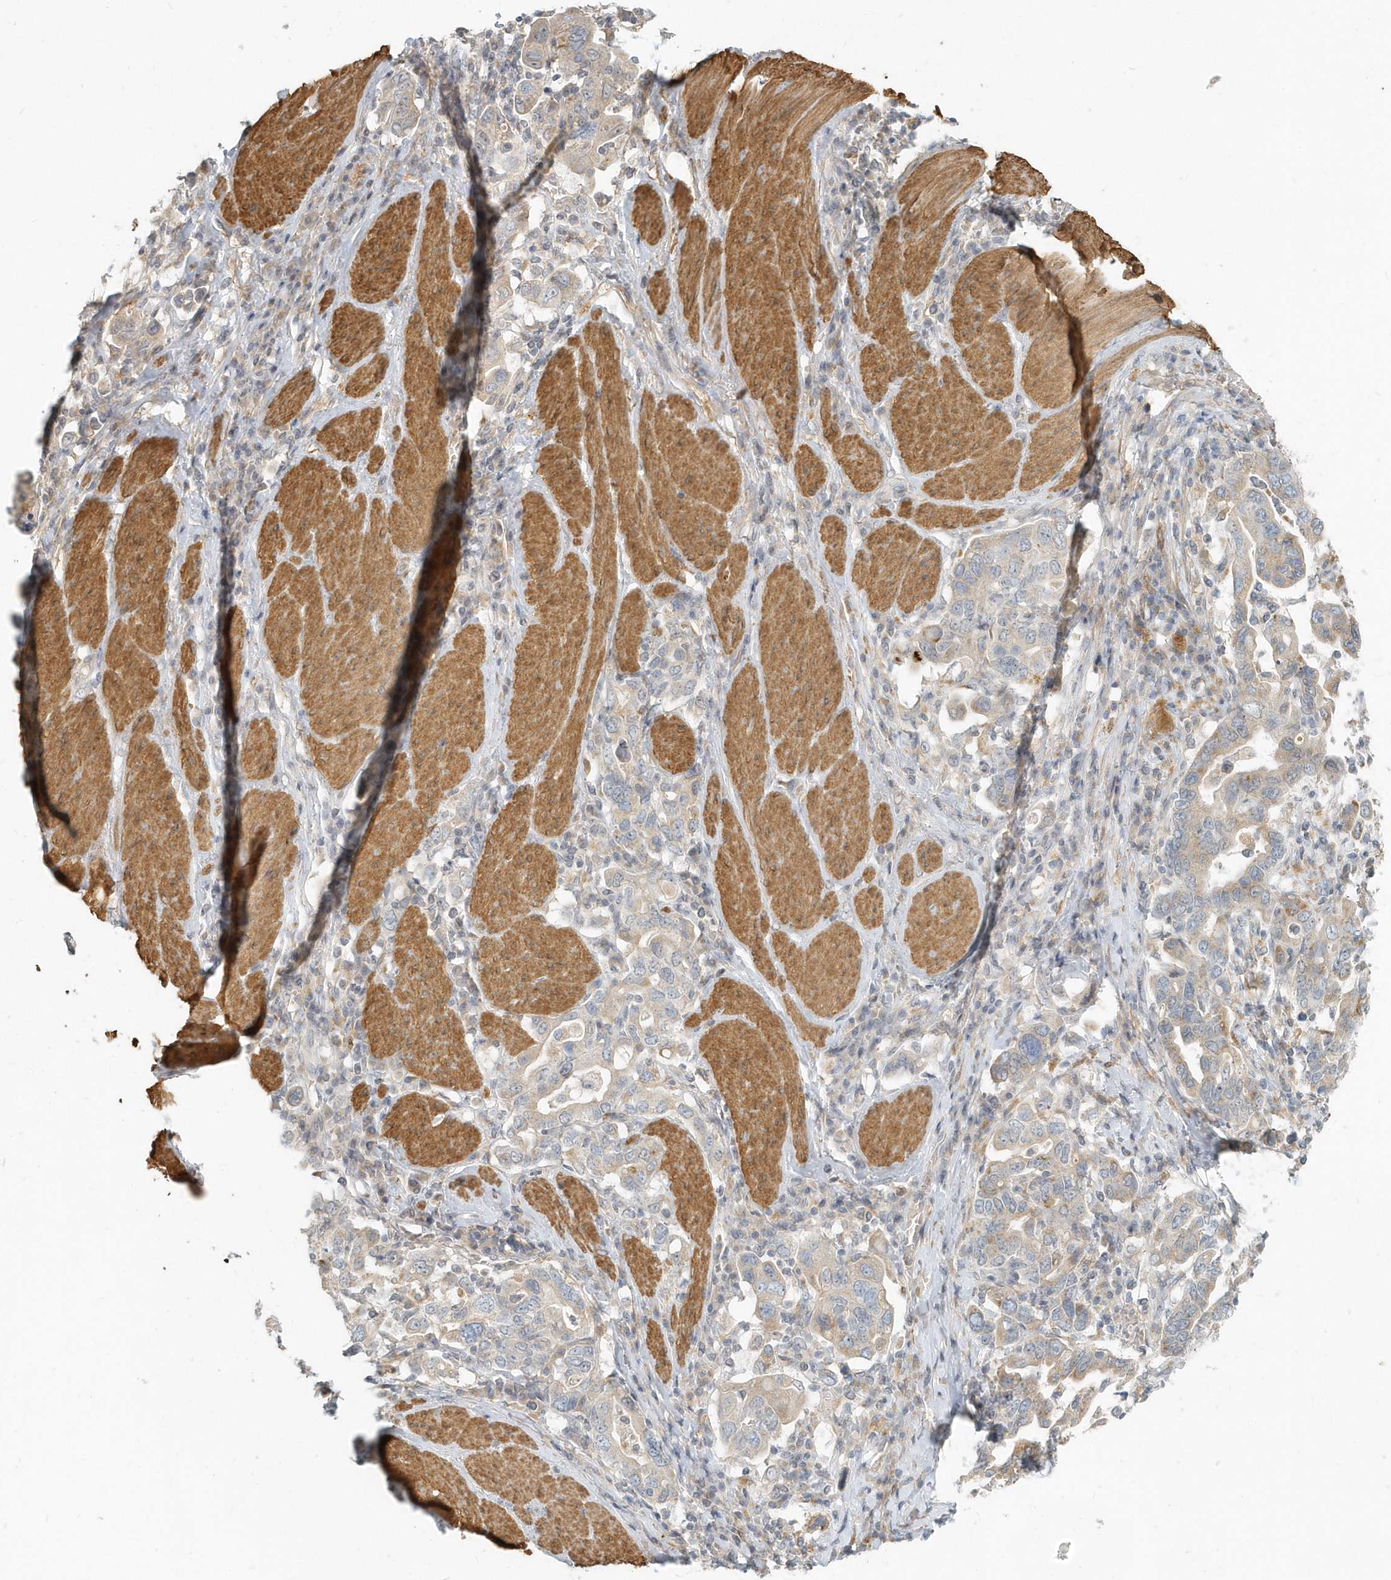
{"staining": {"intensity": "weak", "quantity": "<25%", "location": "cytoplasmic/membranous"}, "tissue": "stomach cancer", "cell_type": "Tumor cells", "image_type": "cancer", "snomed": [{"axis": "morphology", "description": "Adenocarcinoma, NOS"}, {"axis": "topography", "description": "Stomach, upper"}], "caption": "Tumor cells show no significant protein expression in stomach cancer (adenocarcinoma).", "gene": "NAPB", "patient": {"sex": "male", "age": 62}}